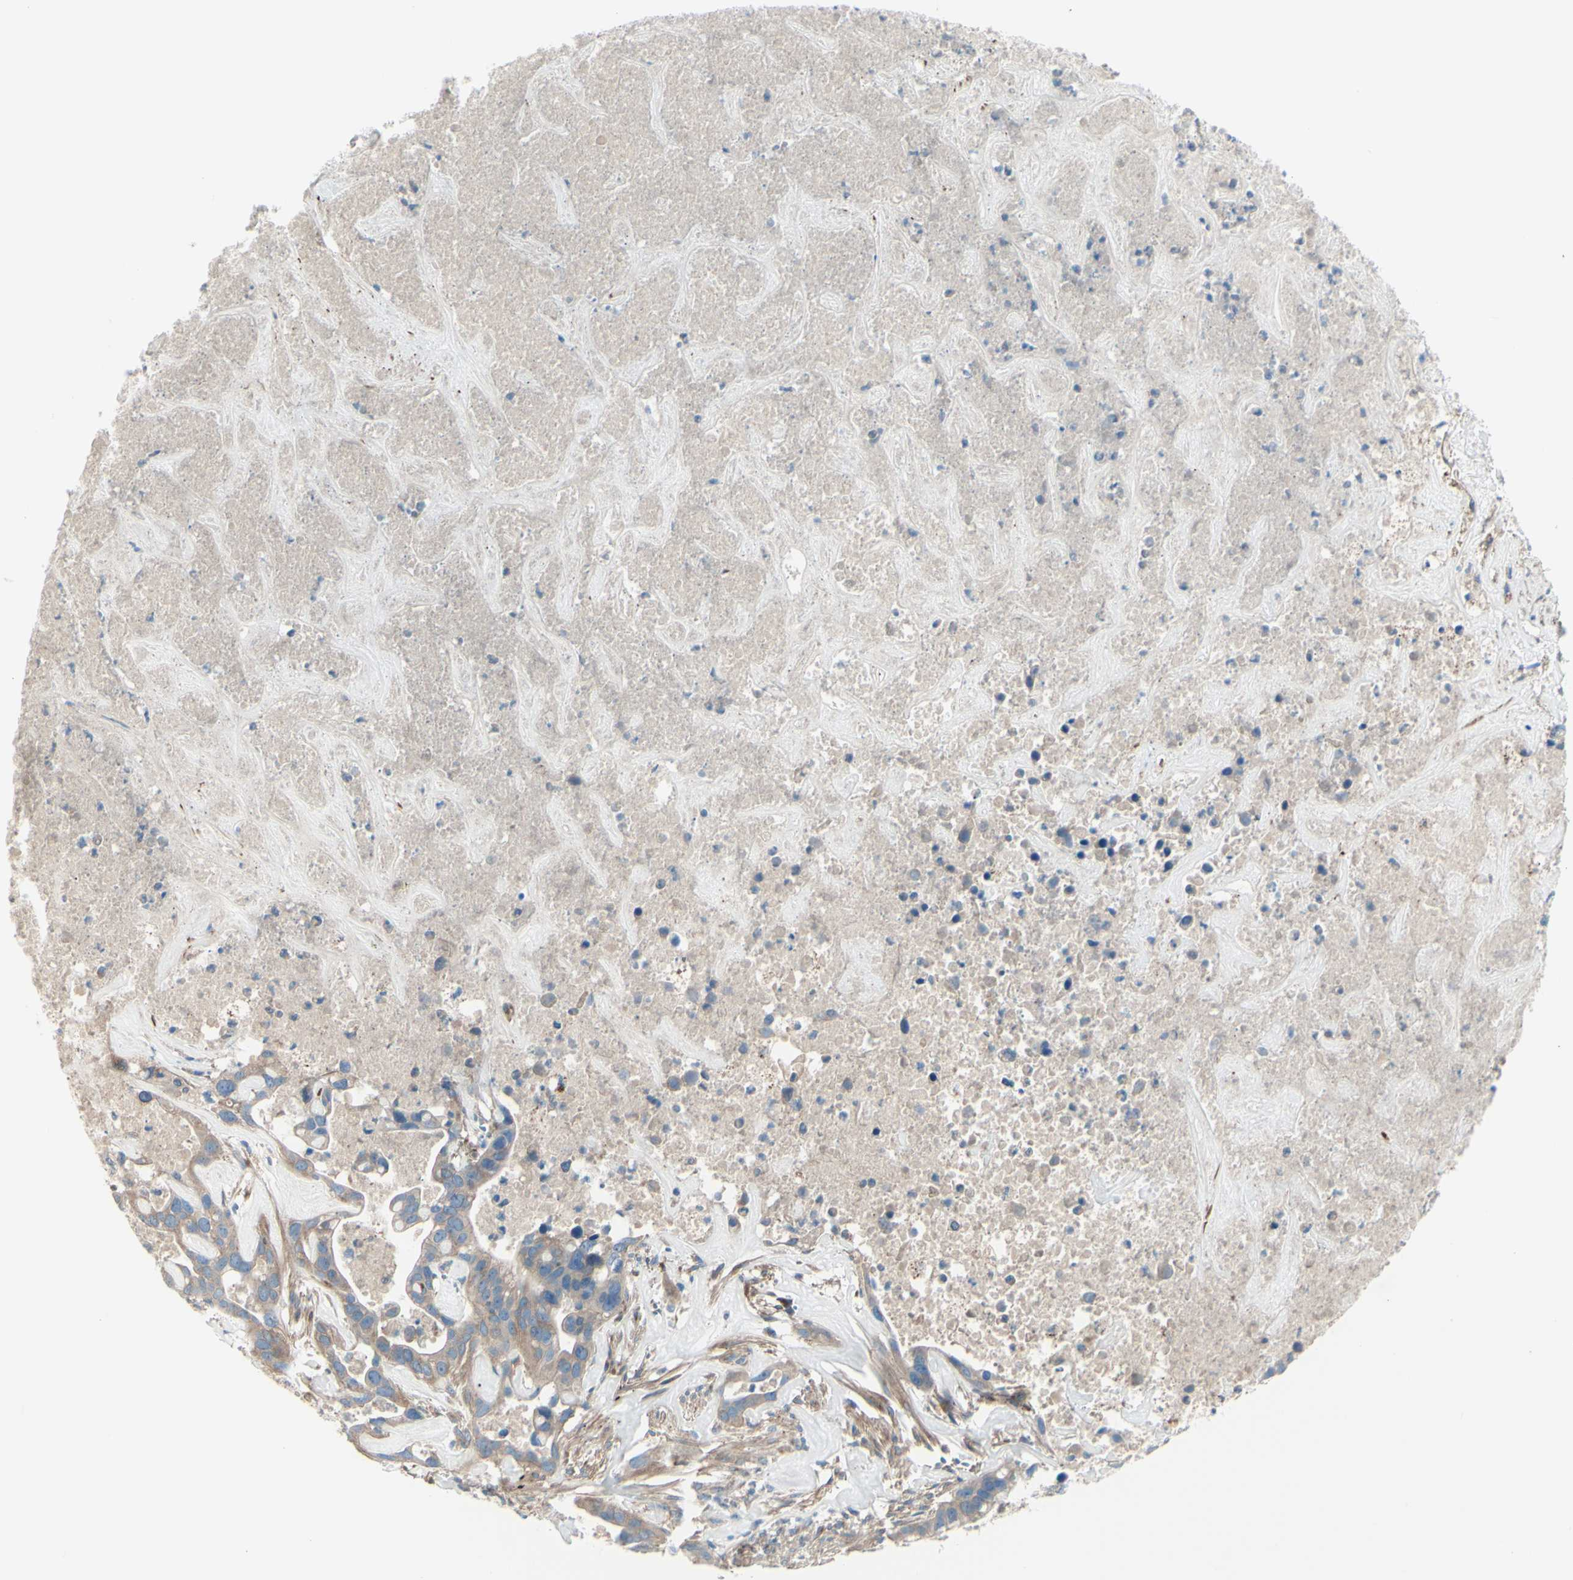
{"staining": {"intensity": "weak", "quantity": ">75%", "location": "cytoplasmic/membranous"}, "tissue": "liver cancer", "cell_type": "Tumor cells", "image_type": "cancer", "snomed": [{"axis": "morphology", "description": "Cholangiocarcinoma"}, {"axis": "topography", "description": "Liver"}], "caption": "There is low levels of weak cytoplasmic/membranous expression in tumor cells of liver cancer, as demonstrated by immunohistochemical staining (brown color).", "gene": "PCDHGA2", "patient": {"sex": "female", "age": 65}}